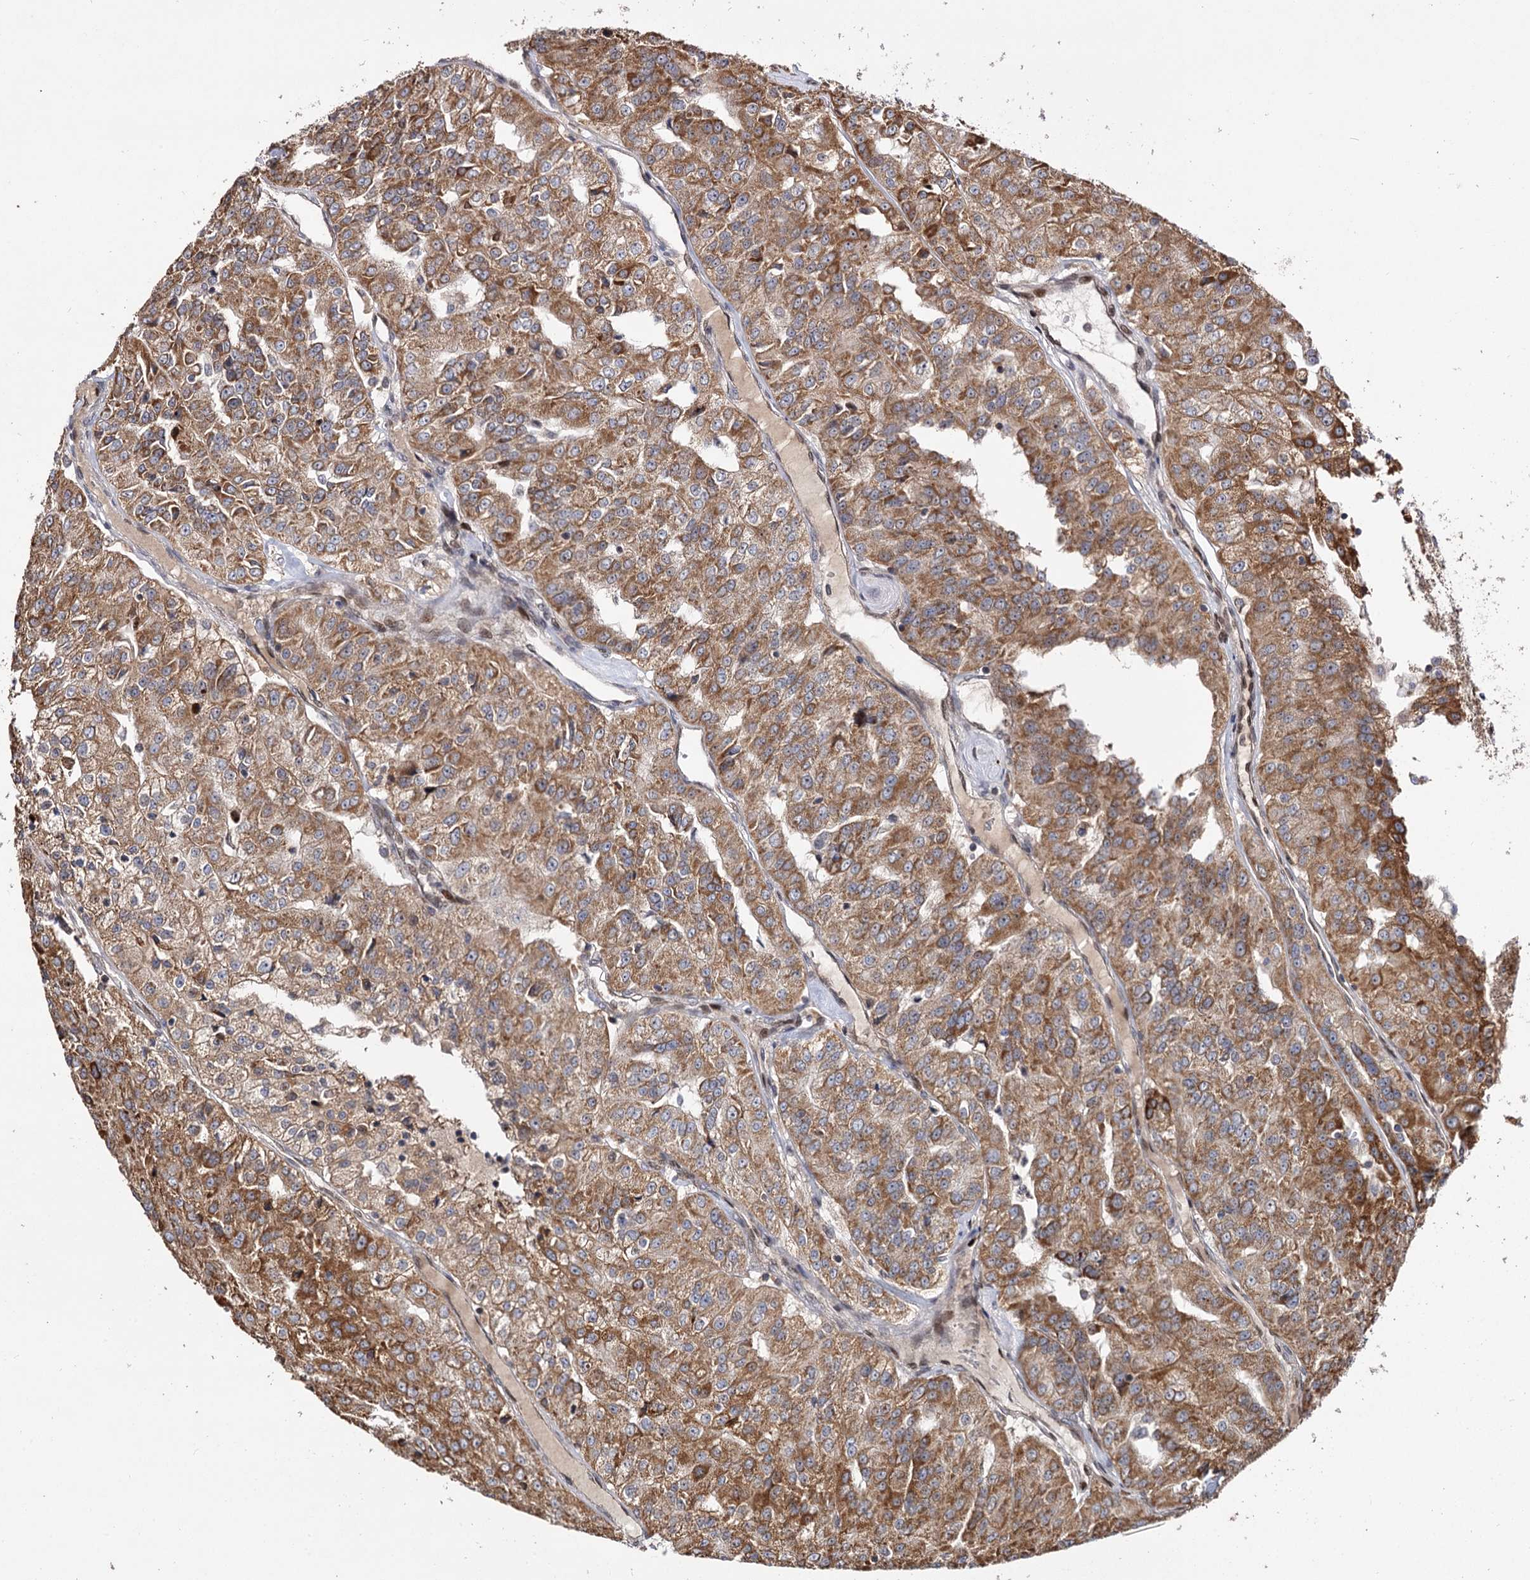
{"staining": {"intensity": "moderate", "quantity": ">75%", "location": "cytoplasmic/membranous"}, "tissue": "renal cancer", "cell_type": "Tumor cells", "image_type": "cancer", "snomed": [{"axis": "morphology", "description": "Adenocarcinoma, NOS"}, {"axis": "topography", "description": "Kidney"}], "caption": "A medium amount of moderate cytoplasmic/membranous positivity is present in approximately >75% of tumor cells in renal cancer (adenocarcinoma) tissue.", "gene": "CEP76", "patient": {"sex": "female", "age": 63}}